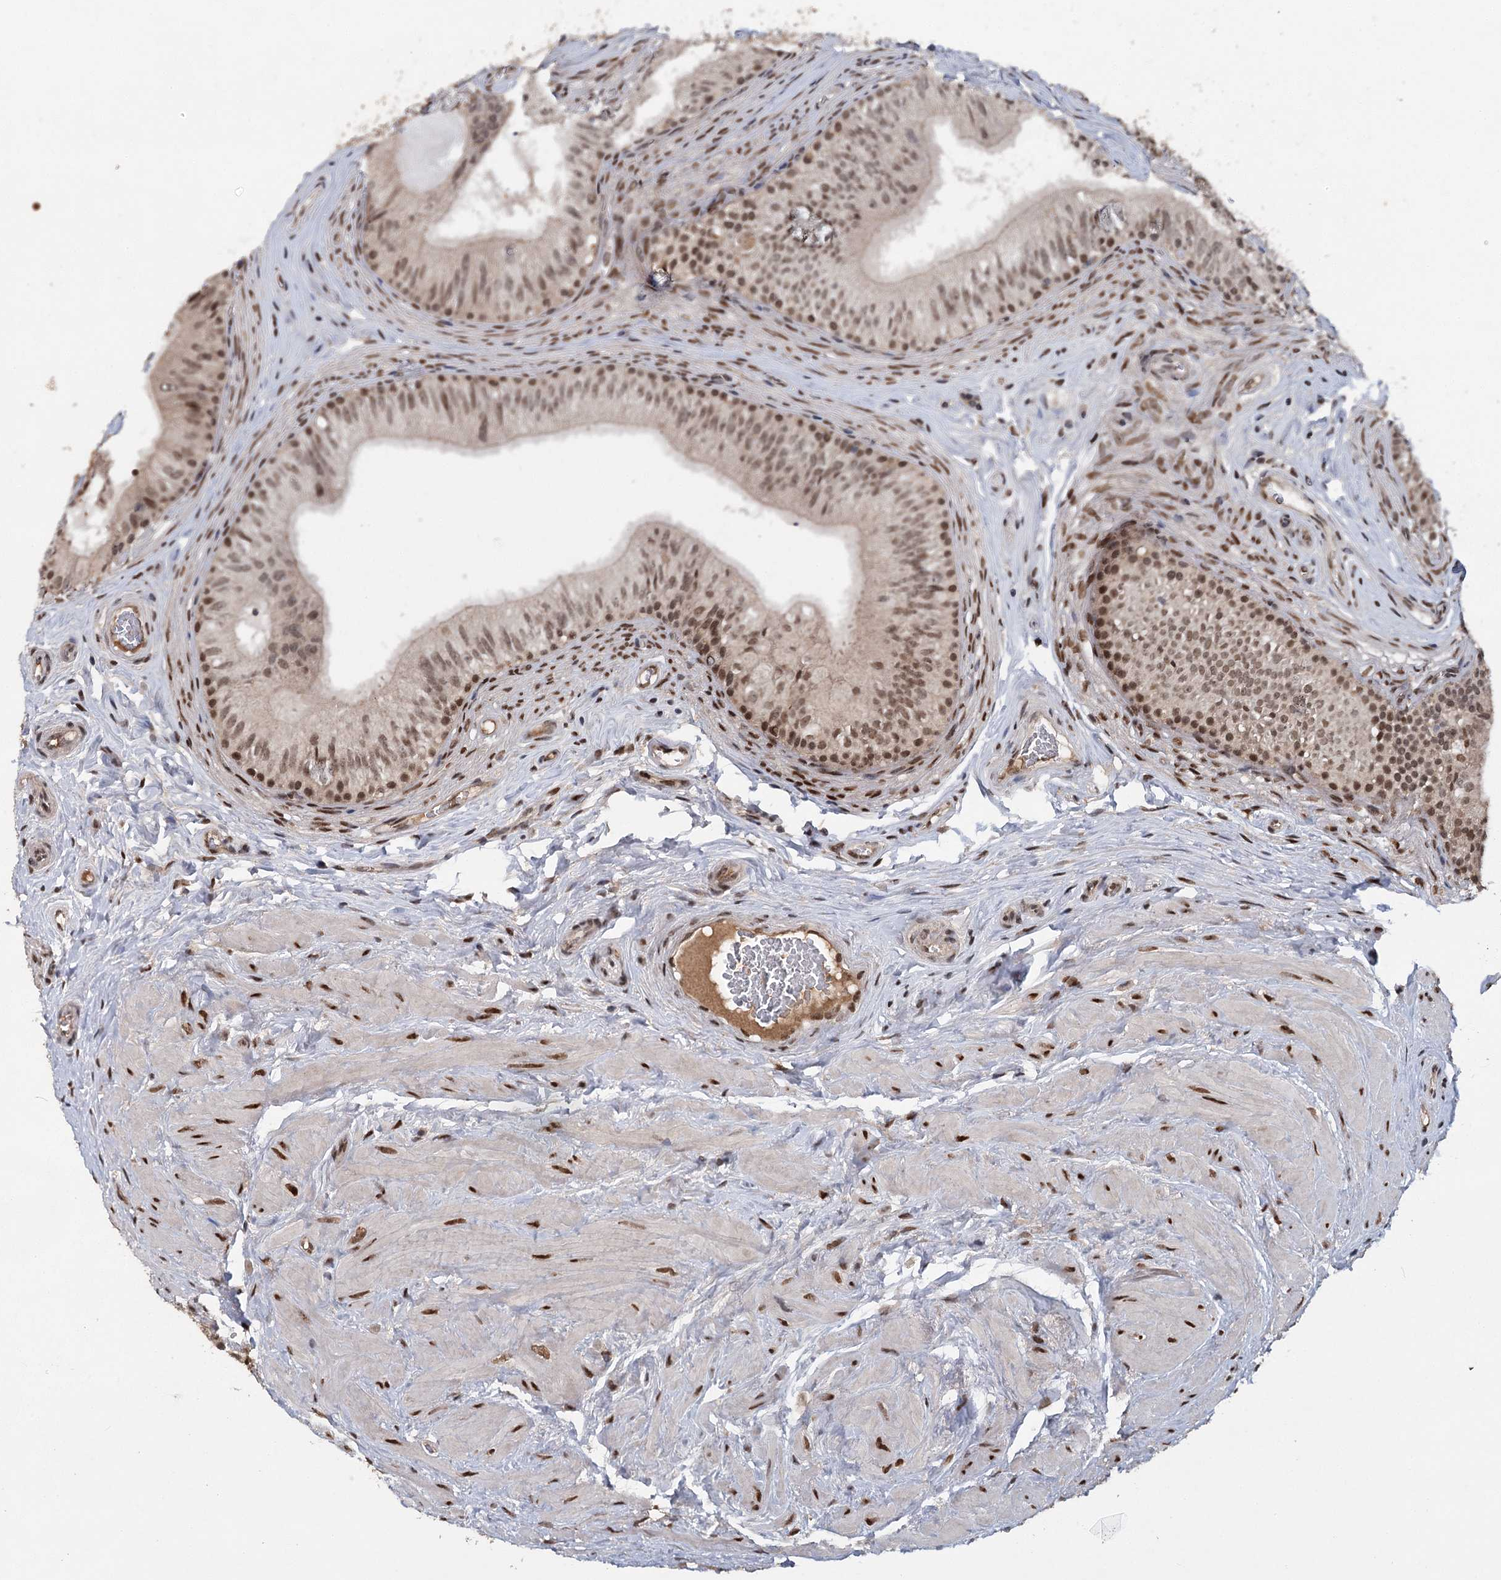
{"staining": {"intensity": "moderate", "quantity": ">75%", "location": "nuclear"}, "tissue": "epididymis", "cell_type": "Glandular cells", "image_type": "normal", "snomed": [{"axis": "morphology", "description": "Normal tissue, NOS"}, {"axis": "topography", "description": "Epididymis"}], "caption": "Unremarkable epididymis displays moderate nuclear staining in approximately >75% of glandular cells, visualized by immunohistochemistry.", "gene": "MYG1", "patient": {"sex": "male", "age": 46}}